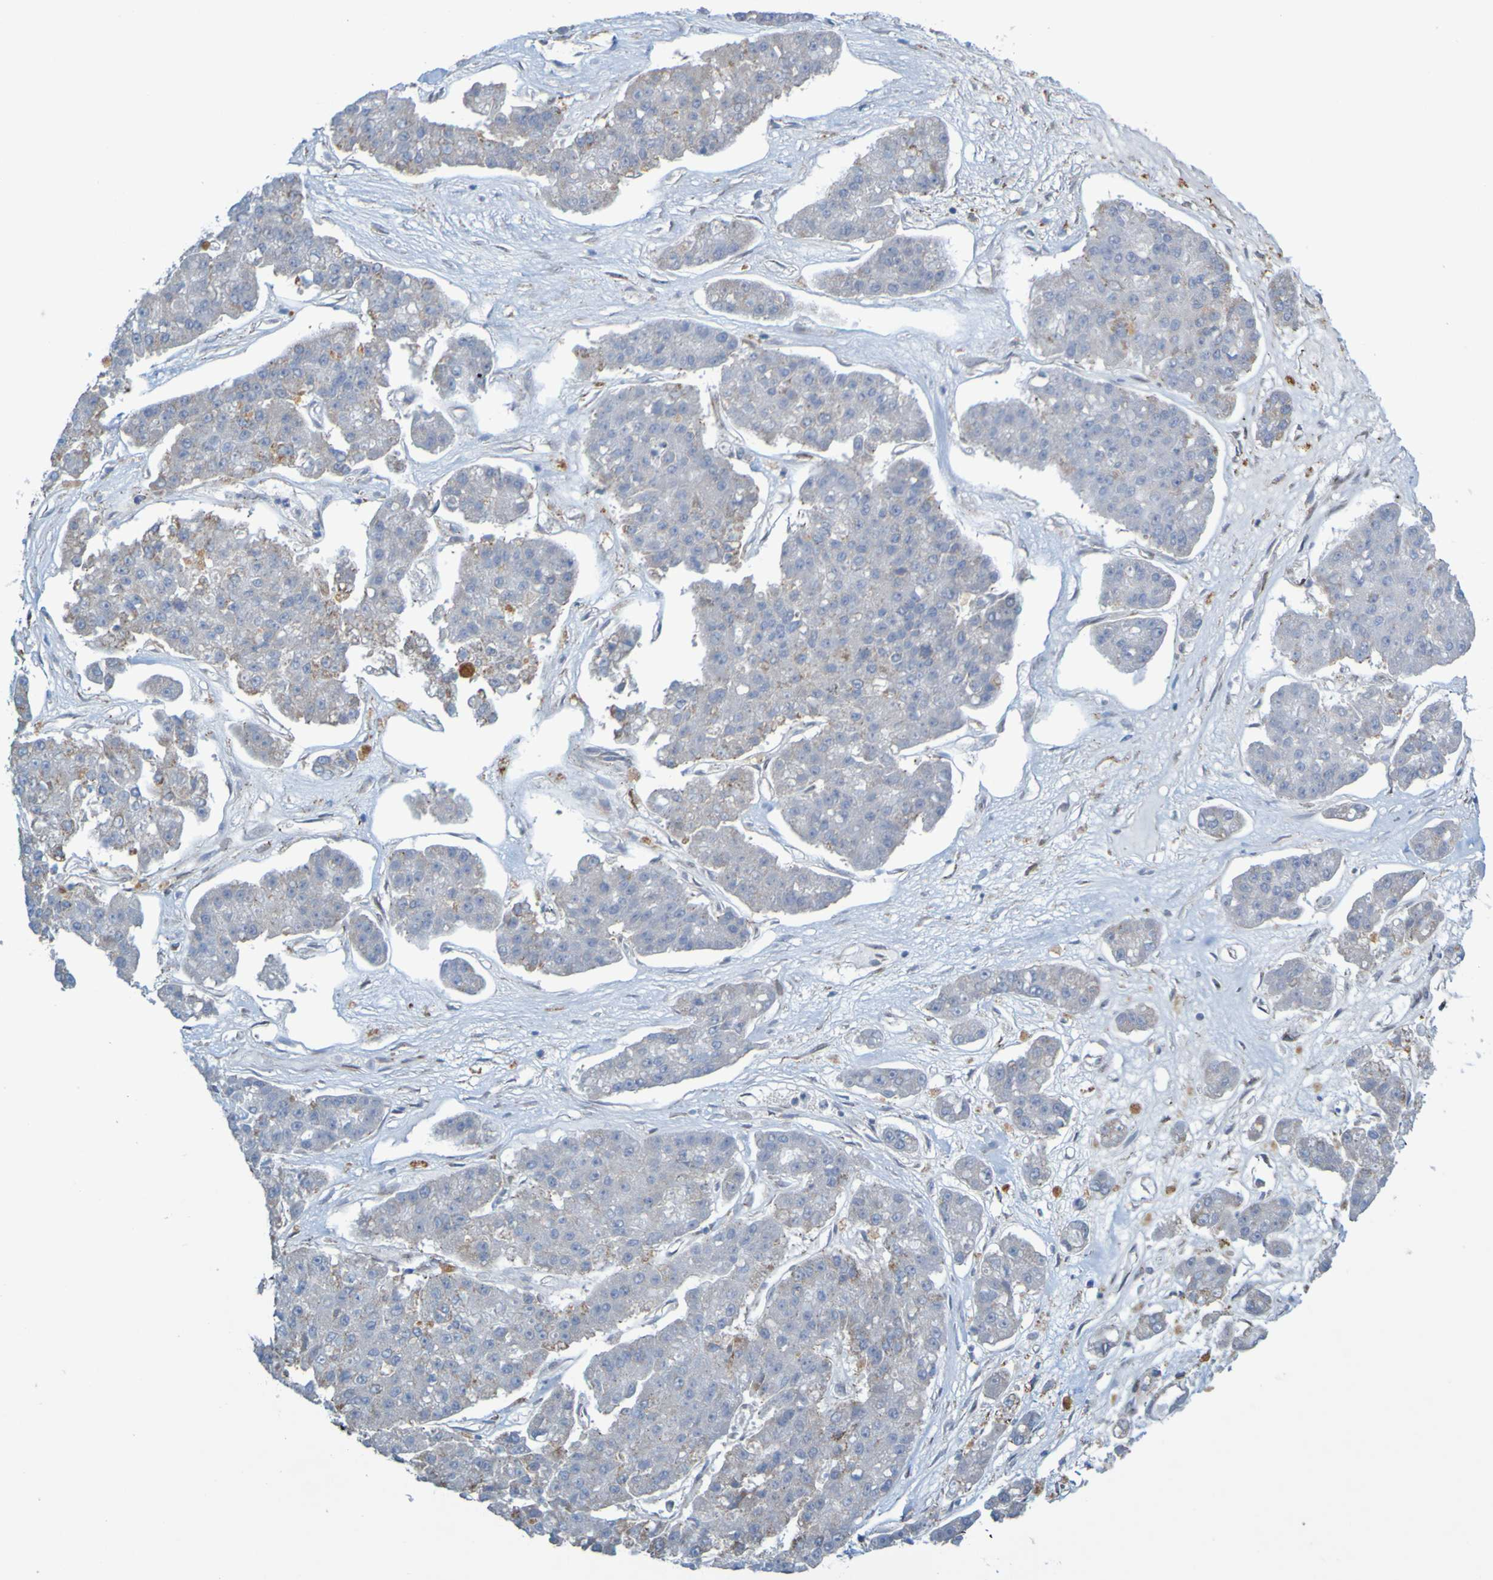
{"staining": {"intensity": "negative", "quantity": "none", "location": "none"}, "tissue": "pancreatic cancer", "cell_type": "Tumor cells", "image_type": "cancer", "snomed": [{"axis": "morphology", "description": "Adenocarcinoma, NOS"}, {"axis": "topography", "description": "Pancreas"}], "caption": "A high-resolution micrograph shows immunohistochemistry staining of pancreatic cancer (adenocarcinoma), which demonstrates no significant staining in tumor cells.", "gene": "MAG", "patient": {"sex": "male", "age": 50}}